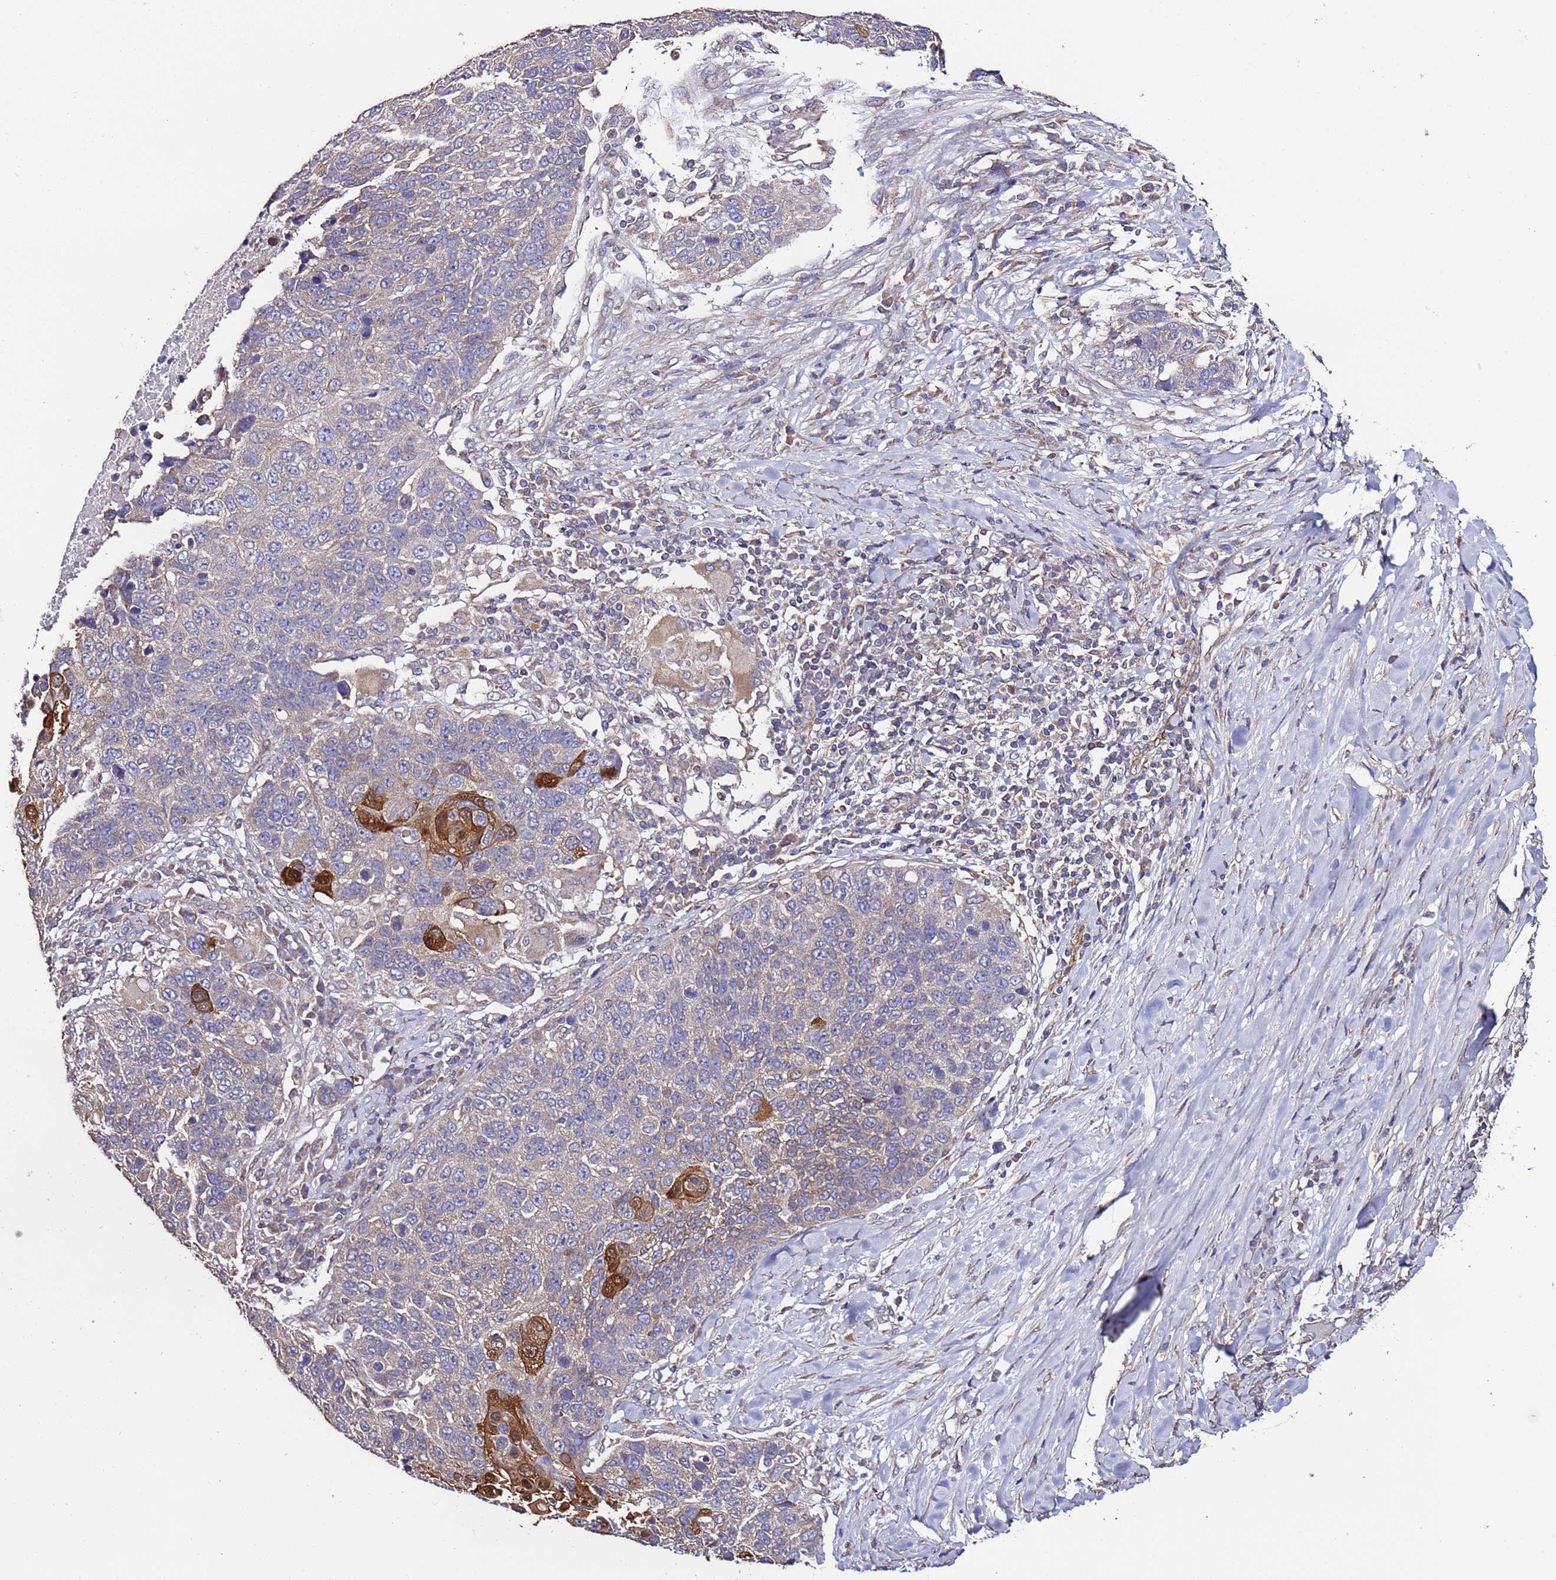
{"staining": {"intensity": "strong", "quantity": "<25%", "location": "cytoplasmic/membranous,nuclear"}, "tissue": "lung cancer", "cell_type": "Tumor cells", "image_type": "cancer", "snomed": [{"axis": "morphology", "description": "Normal tissue, NOS"}, {"axis": "morphology", "description": "Squamous cell carcinoma, NOS"}, {"axis": "topography", "description": "Lymph node"}, {"axis": "topography", "description": "Lung"}], "caption": "Lung cancer (squamous cell carcinoma) was stained to show a protein in brown. There is medium levels of strong cytoplasmic/membranous and nuclear expression in approximately <25% of tumor cells.", "gene": "SLC41A3", "patient": {"sex": "male", "age": 66}}